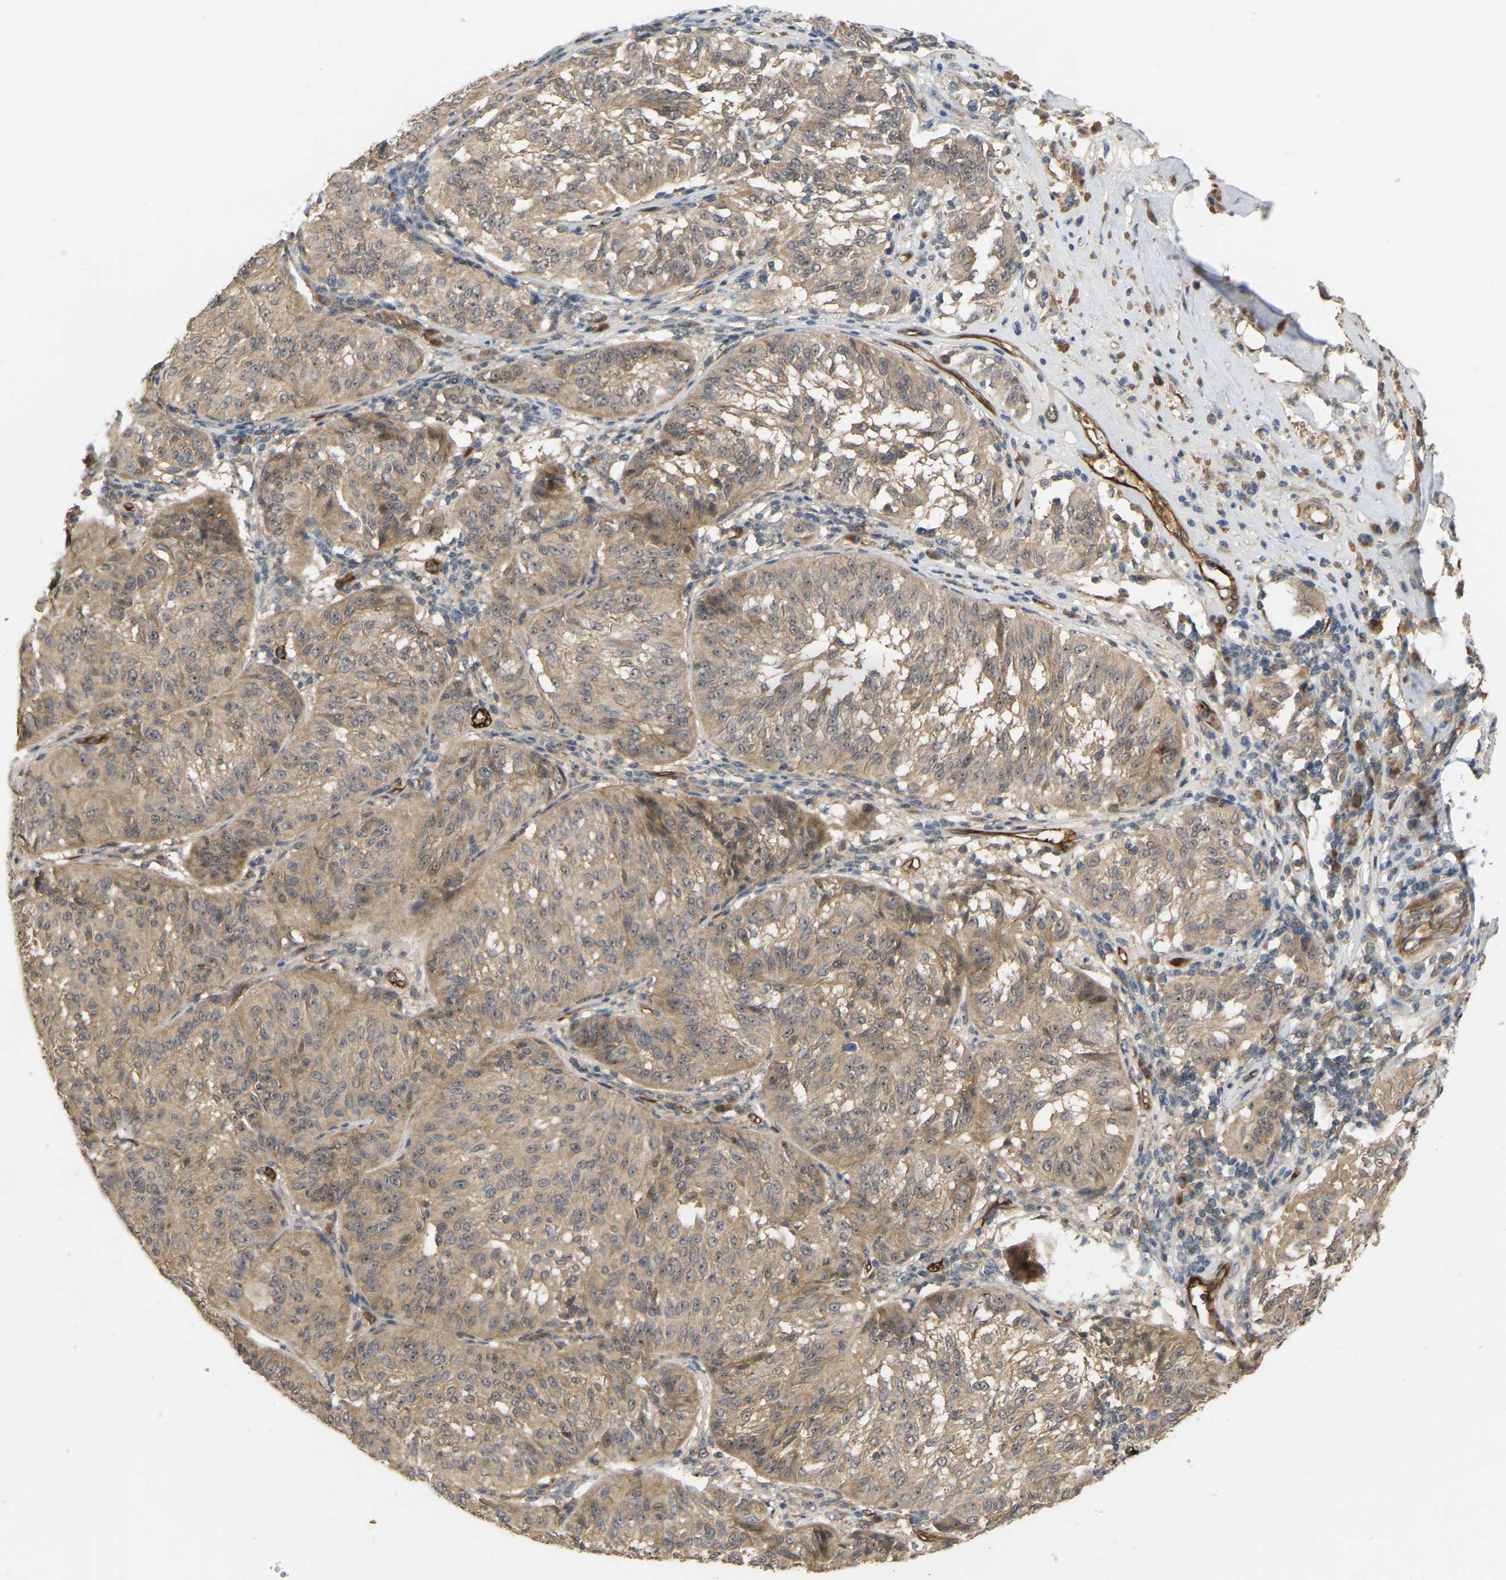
{"staining": {"intensity": "weak", "quantity": ">75%", "location": "cytoplasmic/membranous"}, "tissue": "melanoma", "cell_type": "Tumor cells", "image_type": "cancer", "snomed": [{"axis": "morphology", "description": "Malignant melanoma, NOS"}, {"axis": "topography", "description": "Skin"}], "caption": "This micrograph exhibits immunohistochemistry staining of malignant melanoma, with low weak cytoplasmic/membranous positivity in about >75% of tumor cells.", "gene": "LIMK2", "patient": {"sex": "female", "age": 72}}